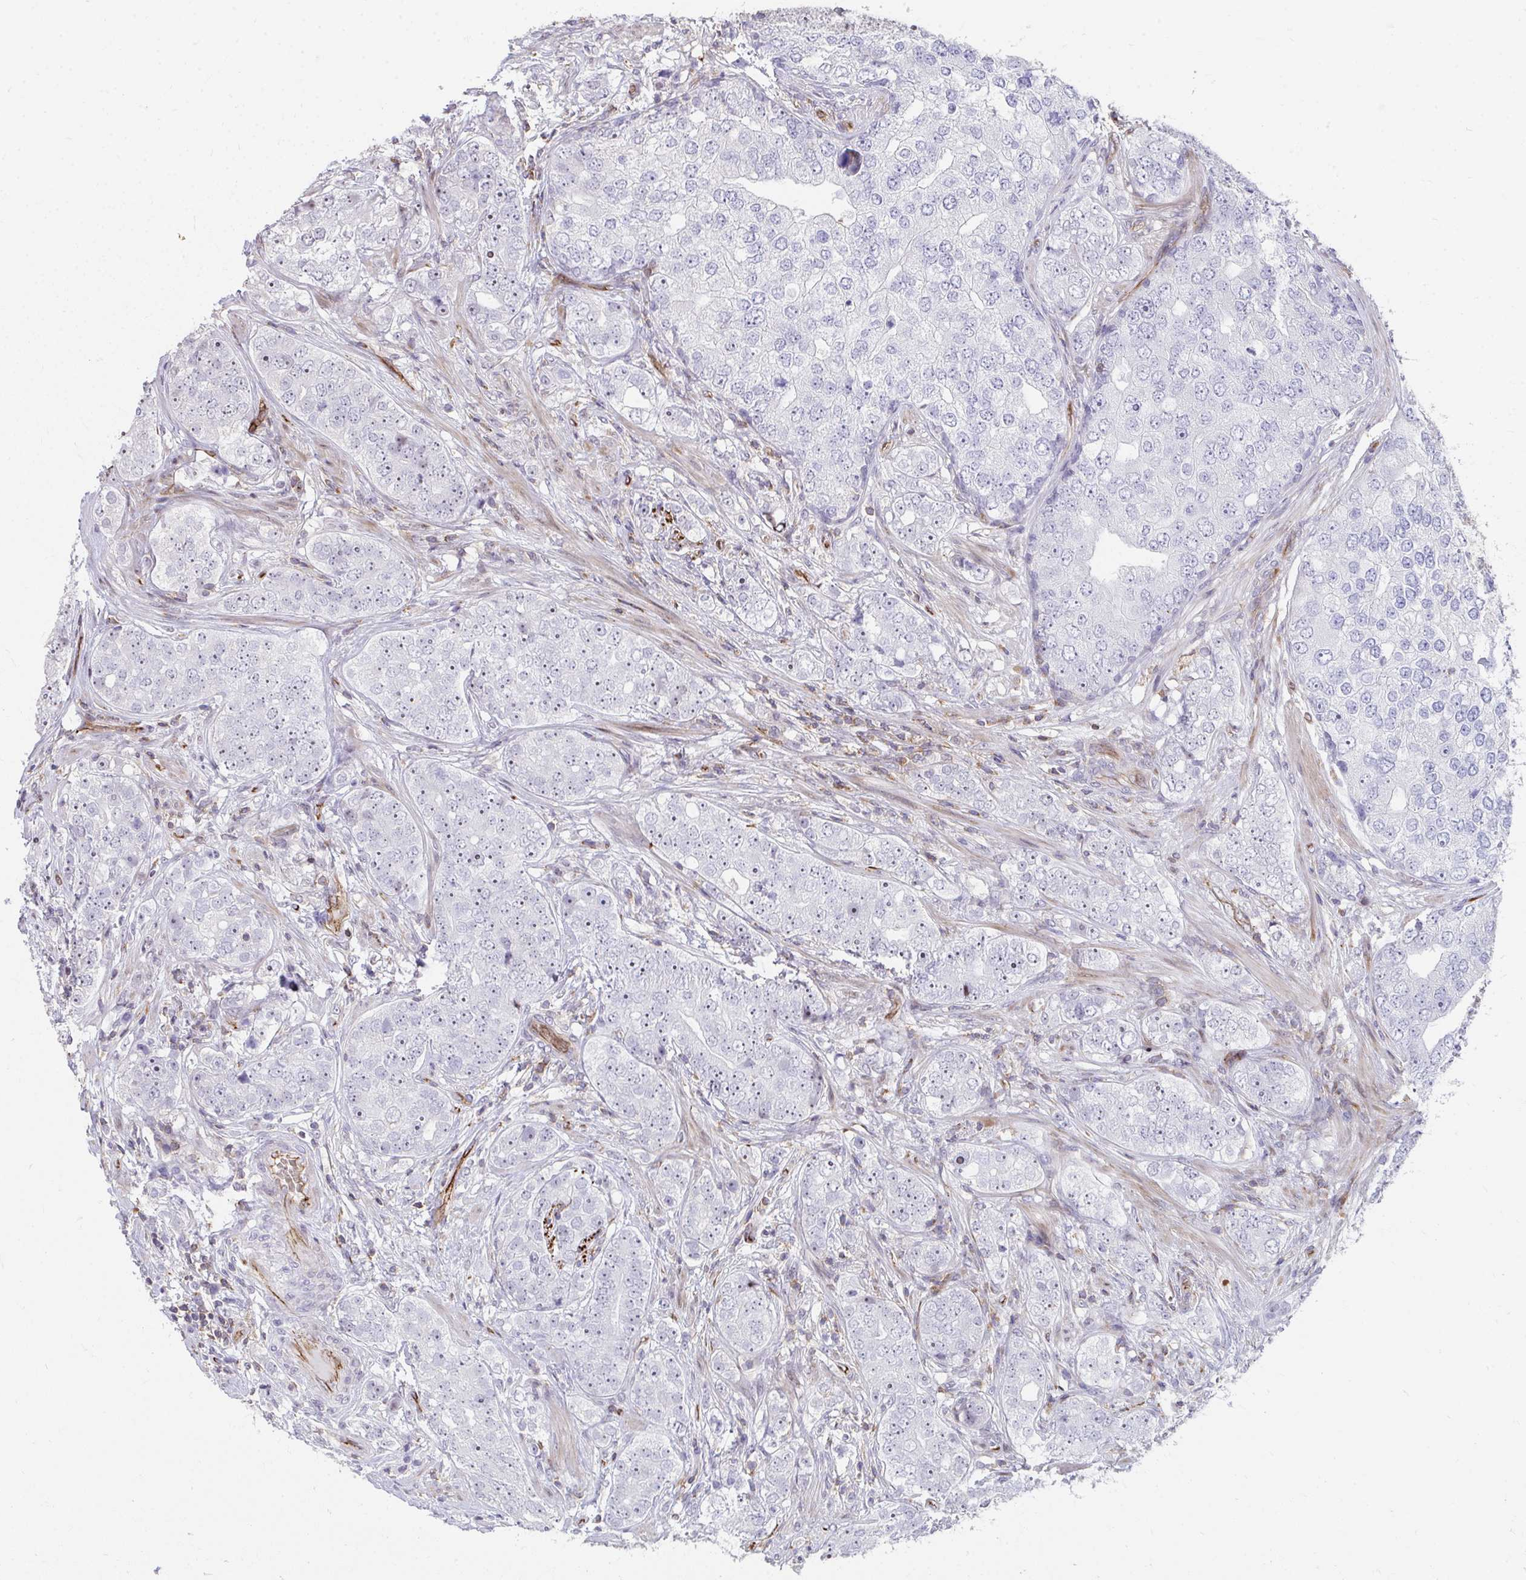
{"staining": {"intensity": "weak", "quantity": "25%-75%", "location": "nuclear"}, "tissue": "prostate cancer", "cell_type": "Tumor cells", "image_type": "cancer", "snomed": [{"axis": "morphology", "description": "Adenocarcinoma, High grade"}, {"axis": "topography", "description": "Prostate"}], "caption": "A brown stain labels weak nuclear positivity of a protein in human prostate cancer tumor cells. (IHC, brightfield microscopy, high magnification).", "gene": "FOXN3", "patient": {"sex": "male", "age": 60}}